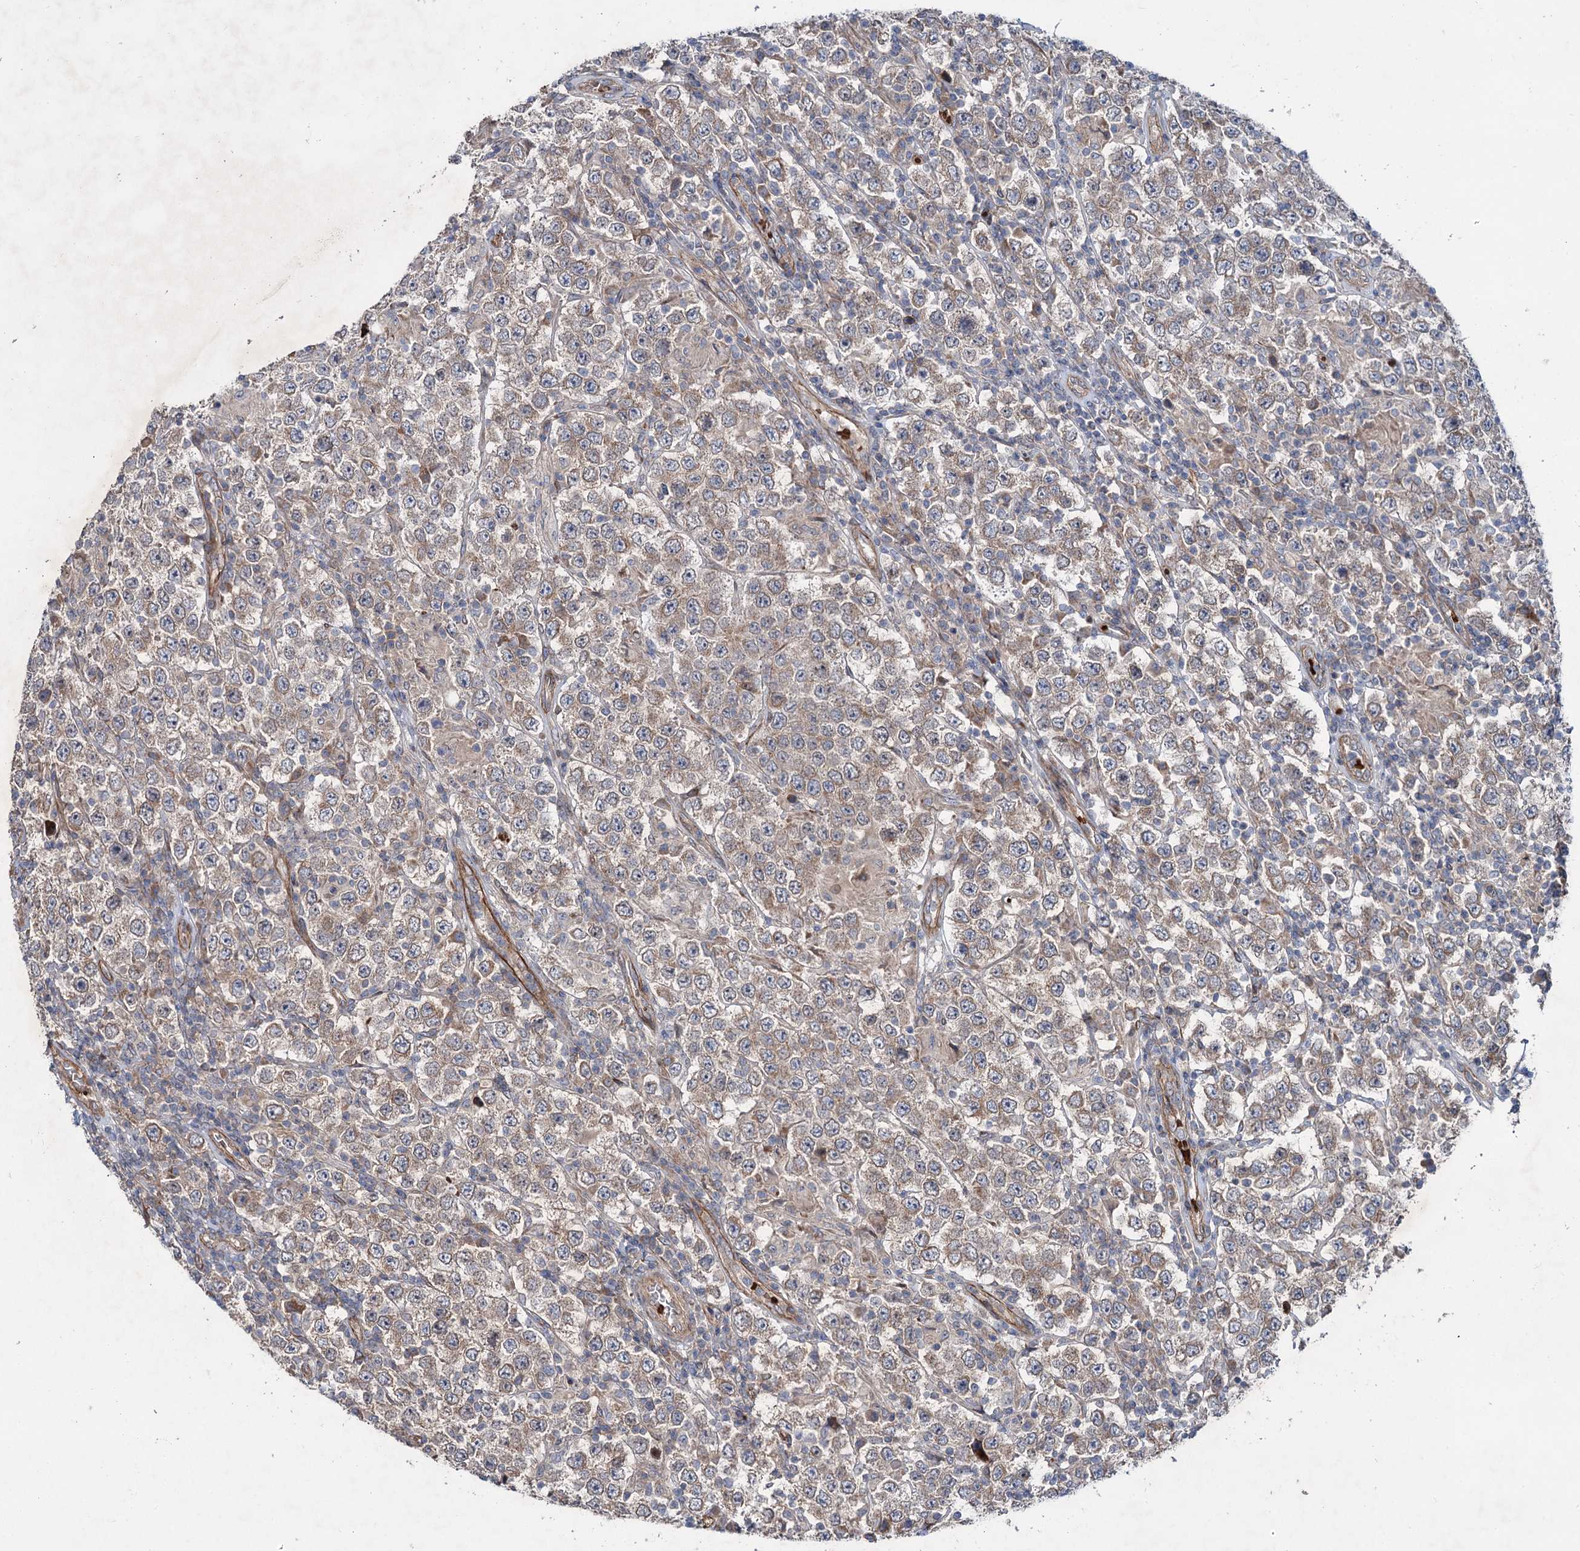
{"staining": {"intensity": "weak", "quantity": ">75%", "location": "cytoplasmic/membranous"}, "tissue": "testis cancer", "cell_type": "Tumor cells", "image_type": "cancer", "snomed": [{"axis": "morphology", "description": "Normal tissue, NOS"}, {"axis": "morphology", "description": "Urothelial carcinoma, High grade"}, {"axis": "morphology", "description": "Seminoma, NOS"}, {"axis": "morphology", "description": "Carcinoma, Embryonal, NOS"}, {"axis": "topography", "description": "Urinary bladder"}, {"axis": "topography", "description": "Testis"}], "caption": "Immunohistochemical staining of human testis cancer demonstrates low levels of weak cytoplasmic/membranous protein staining in approximately >75% of tumor cells.", "gene": "PTDSS2", "patient": {"sex": "male", "age": 41}}